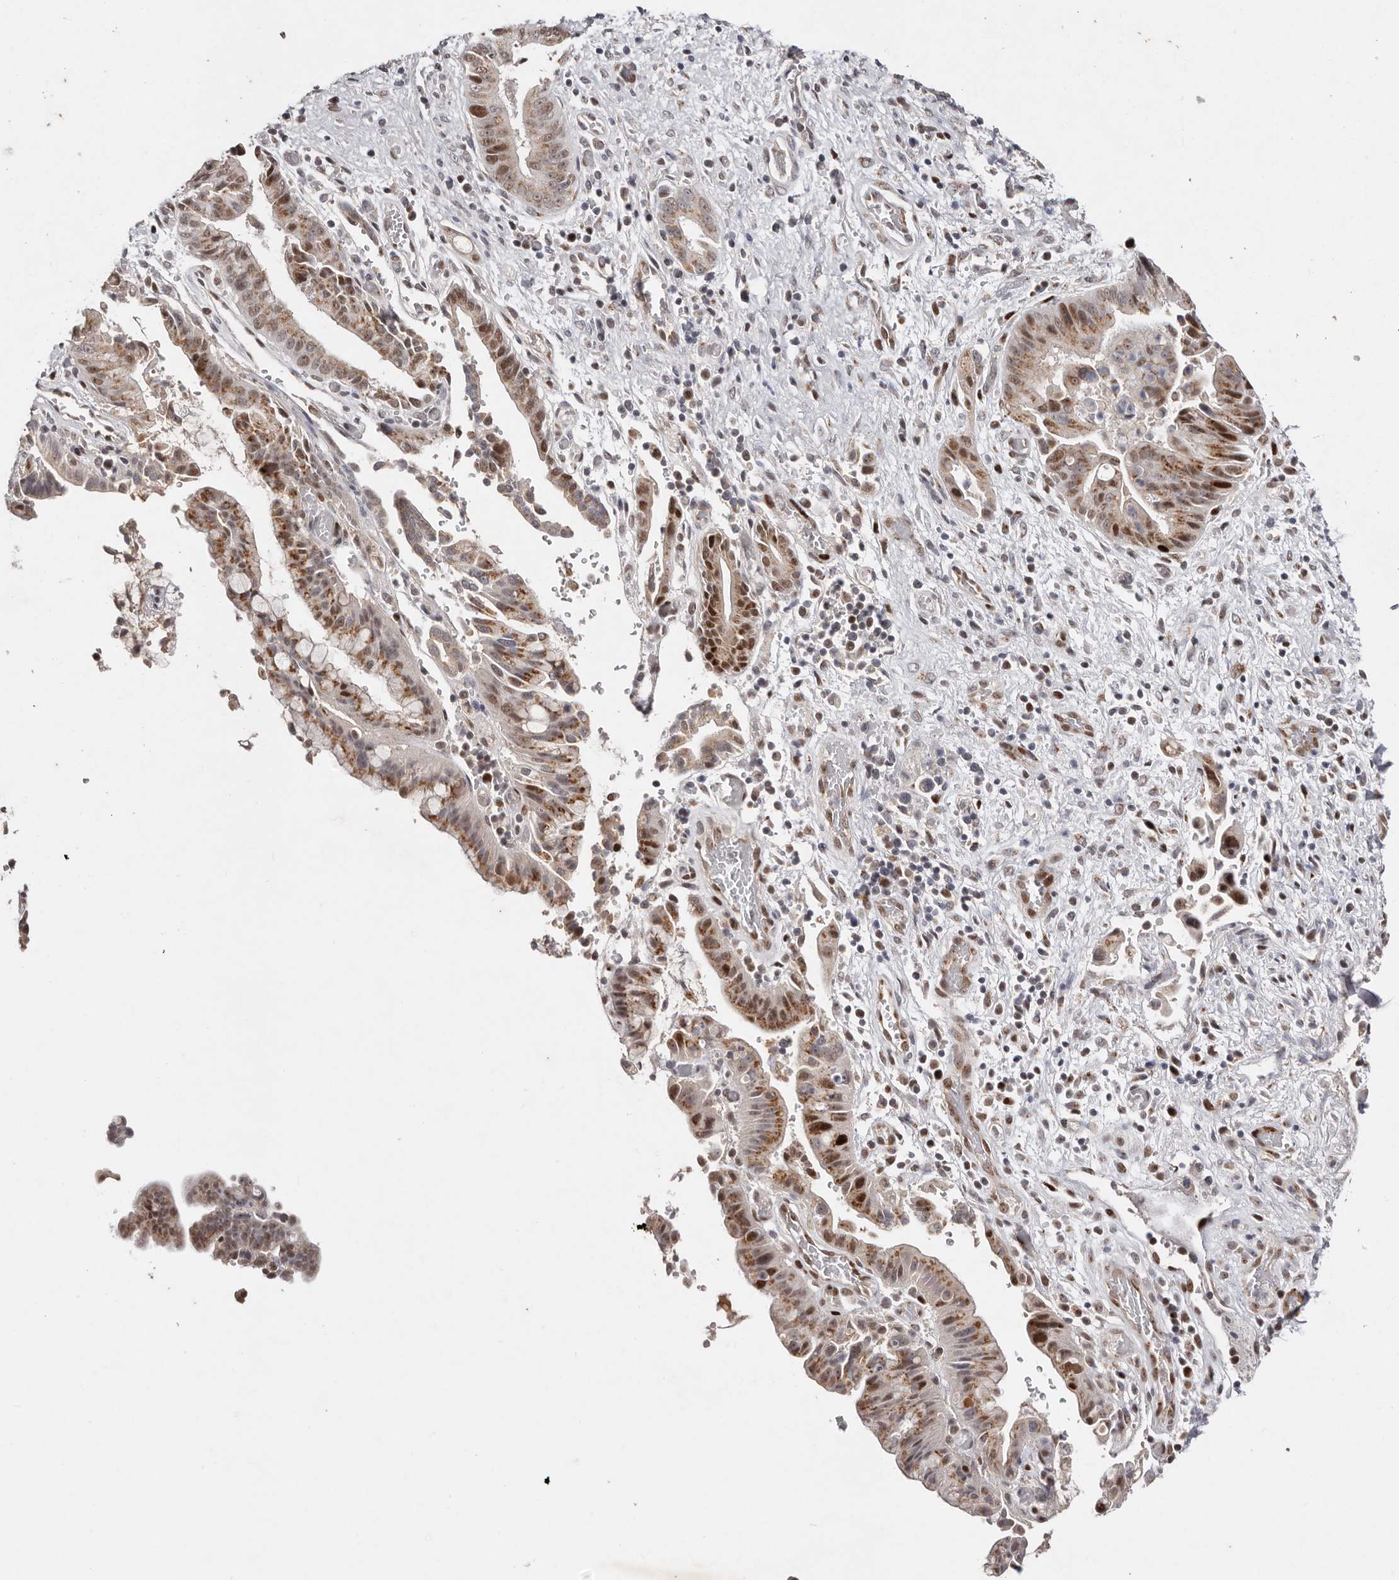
{"staining": {"intensity": "moderate", "quantity": ">75%", "location": "cytoplasmic/membranous,nuclear"}, "tissue": "liver cancer", "cell_type": "Tumor cells", "image_type": "cancer", "snomed": [{"axis": "morphology", "description": "Cholangiocarcinoma"}, {"axis": "topography", "description": "Liver"}], "caption": "This is an image of IHC staining of liver cancer (cholangiocarcinoma), which shows moderate positivity in the cytoplasmic/membranous and nuclear of tumor cells.", "gene": "KLF7", "patient": {"sex": "female", "age": 54}}